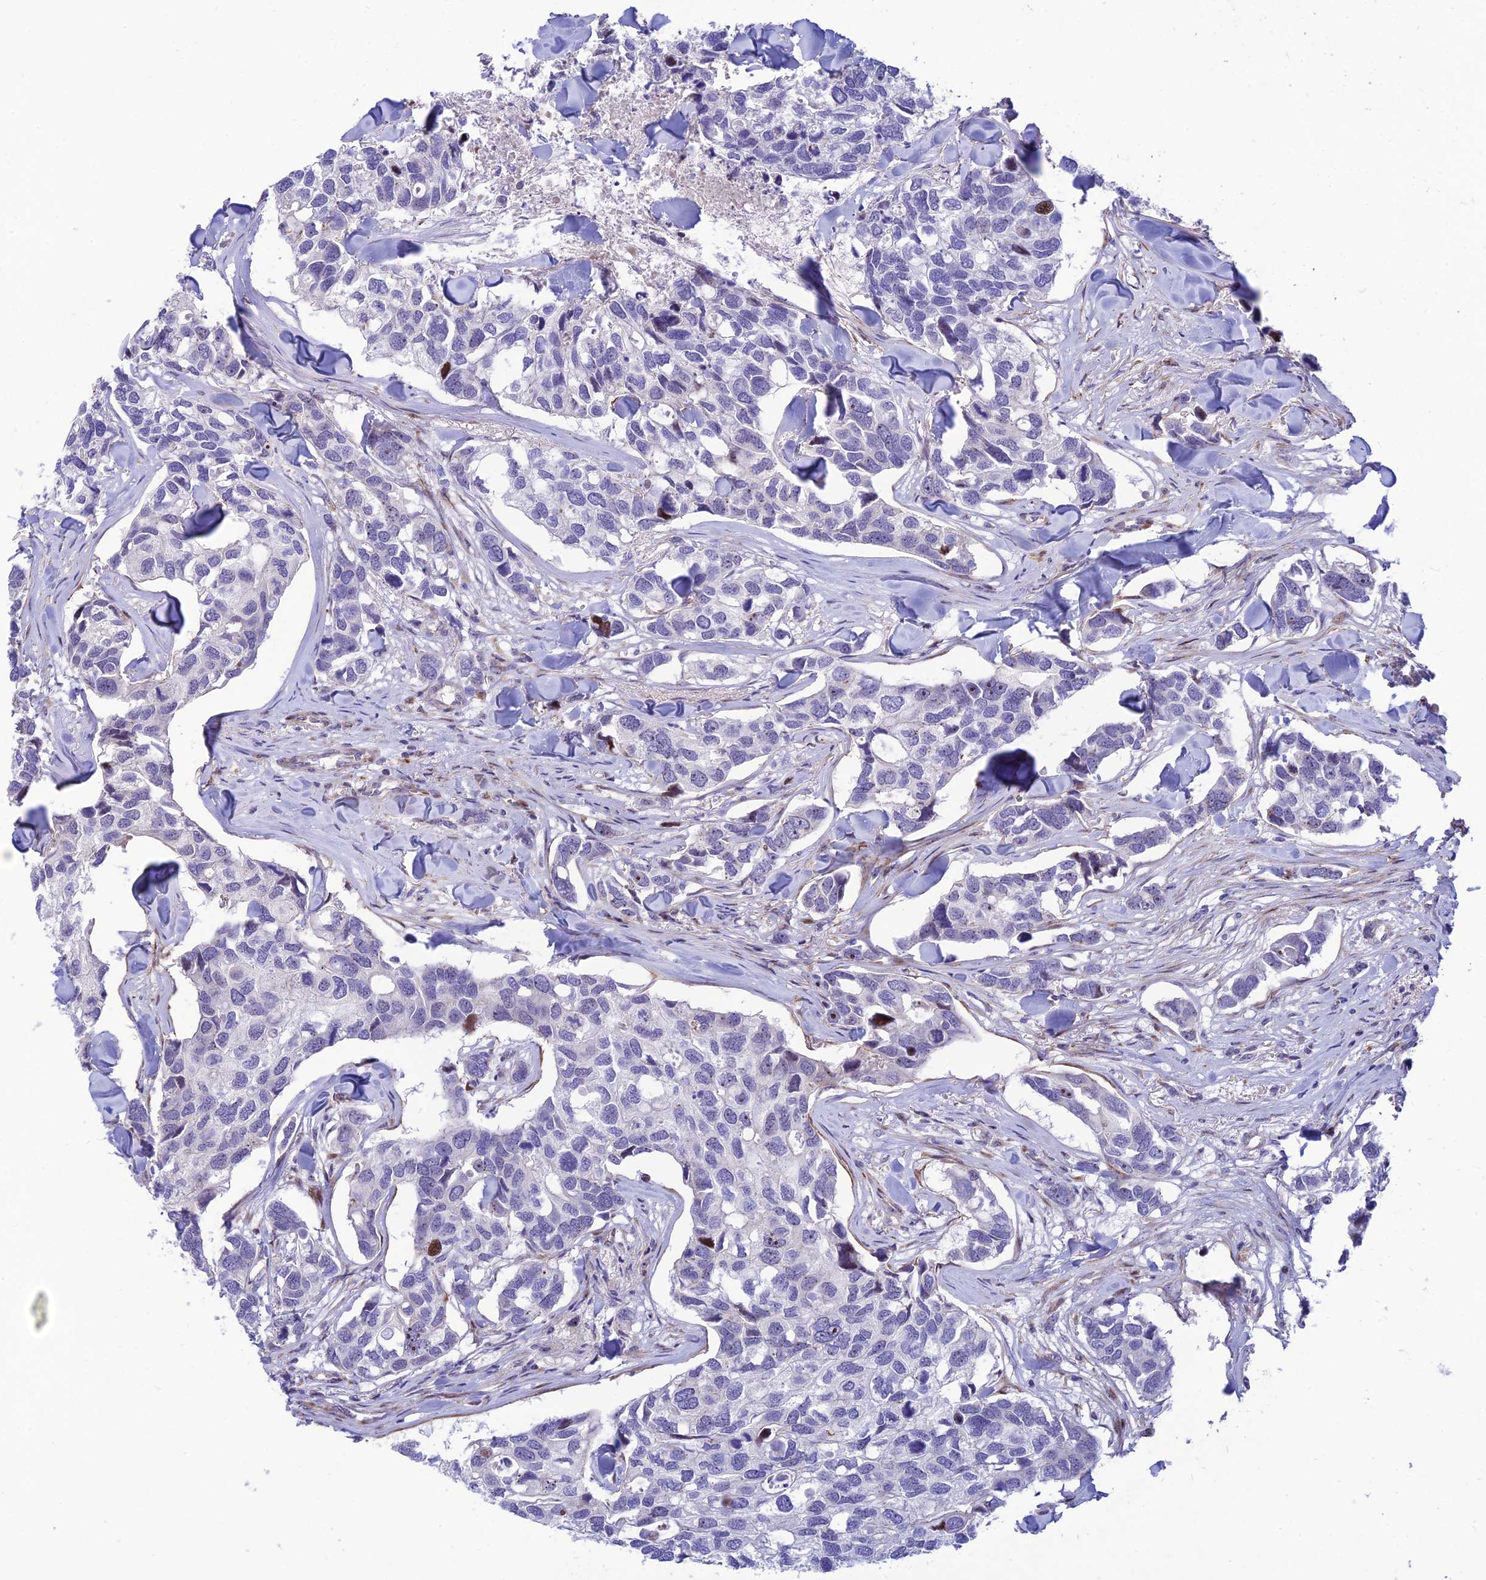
{"staining": {"intensity": "negative", "quantity": "none", "location": "none"}, "tissue": "breast cancer", "cell_type": "Tumor cells", "image_type": "cancer", "snomed": [{"axis": "morphology", "description": "Duct carcinoma"}, {"axis": "topography", "description": "Breast"}], "caption": "High power microscopy photomicrograph of an immunohistochemistry histopathology image of breast cancer, revealing no significant expression in tumor cells.", "gene": "KBTBD7", "patient": {"sex": "female", "age": 83}}